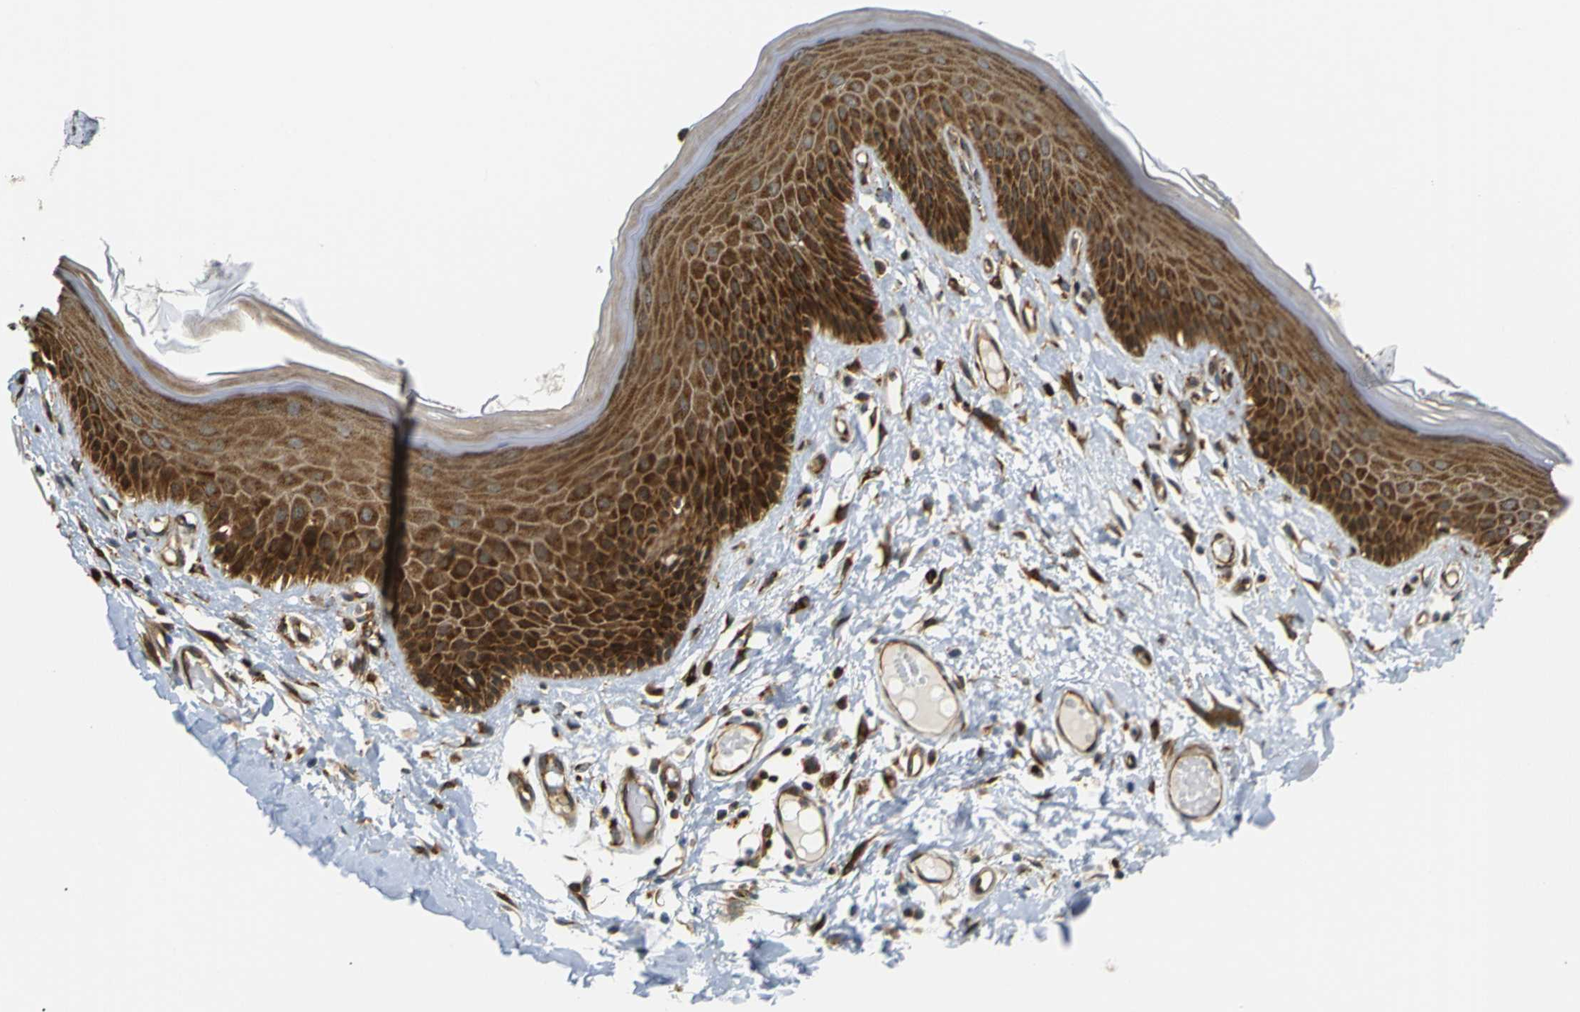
{"staining": {"intensity": "strong", "quantity": ">75%", "location": "cytoplasmic/membranous"}, "tissue": "skin", "cell_type": "Epidermal cells", "image_type": "normal", "snomed": [{"axis": "morphology", "description": "Normal tissue, NOS"}, {"axis": "topography", "description": "Vulva"}], "caption": "Epidermal cells display high levels of strong cytoplasmic/membranous positivity in about >75% of cells in benign skin.", "gene": "ABCE1", "patient": {"sex": "female", "age": 73}}